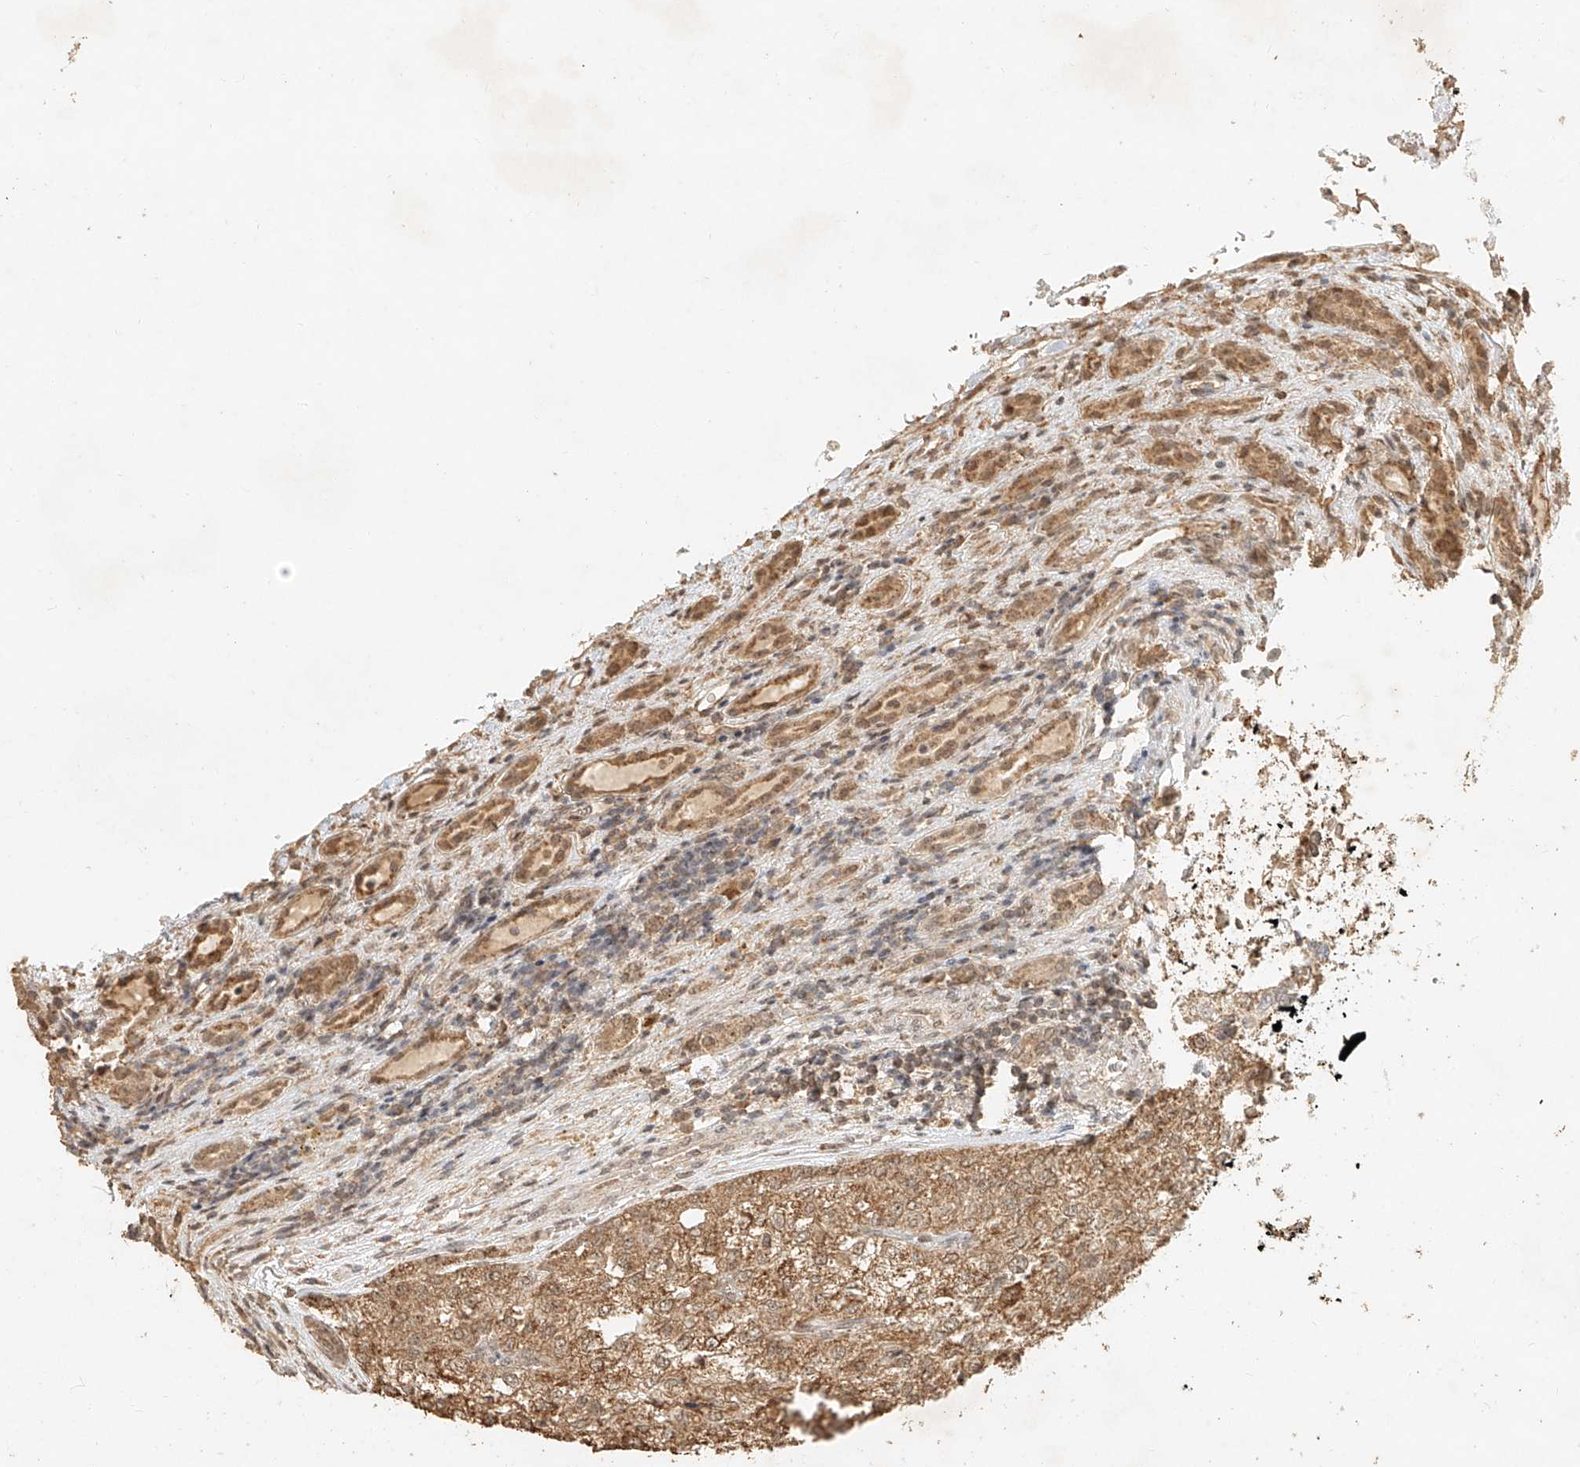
{"staining": {"intensity": "moderate", "quantity": ">75%", "location": "cytoplasmic/membranous"}, "tissue": "renal cancer", "cell_type": "Tumor cells", "image_type": "cancer", "snomed": [{"axis": "morphology", "description": "Adenocarcinoma, NOS"}, {"axis": "topography", "description": "Kidney"}], "caption": "This micrograph displays immunohistochemistry (IHC) staining of human renal cancer (adenocarcinoma), with medium moderate cytoplasmic/membranous staining in about >75% of tumor cells.", "gene": "CXorf58", "patient": {"sex": "female", "age": 54}}